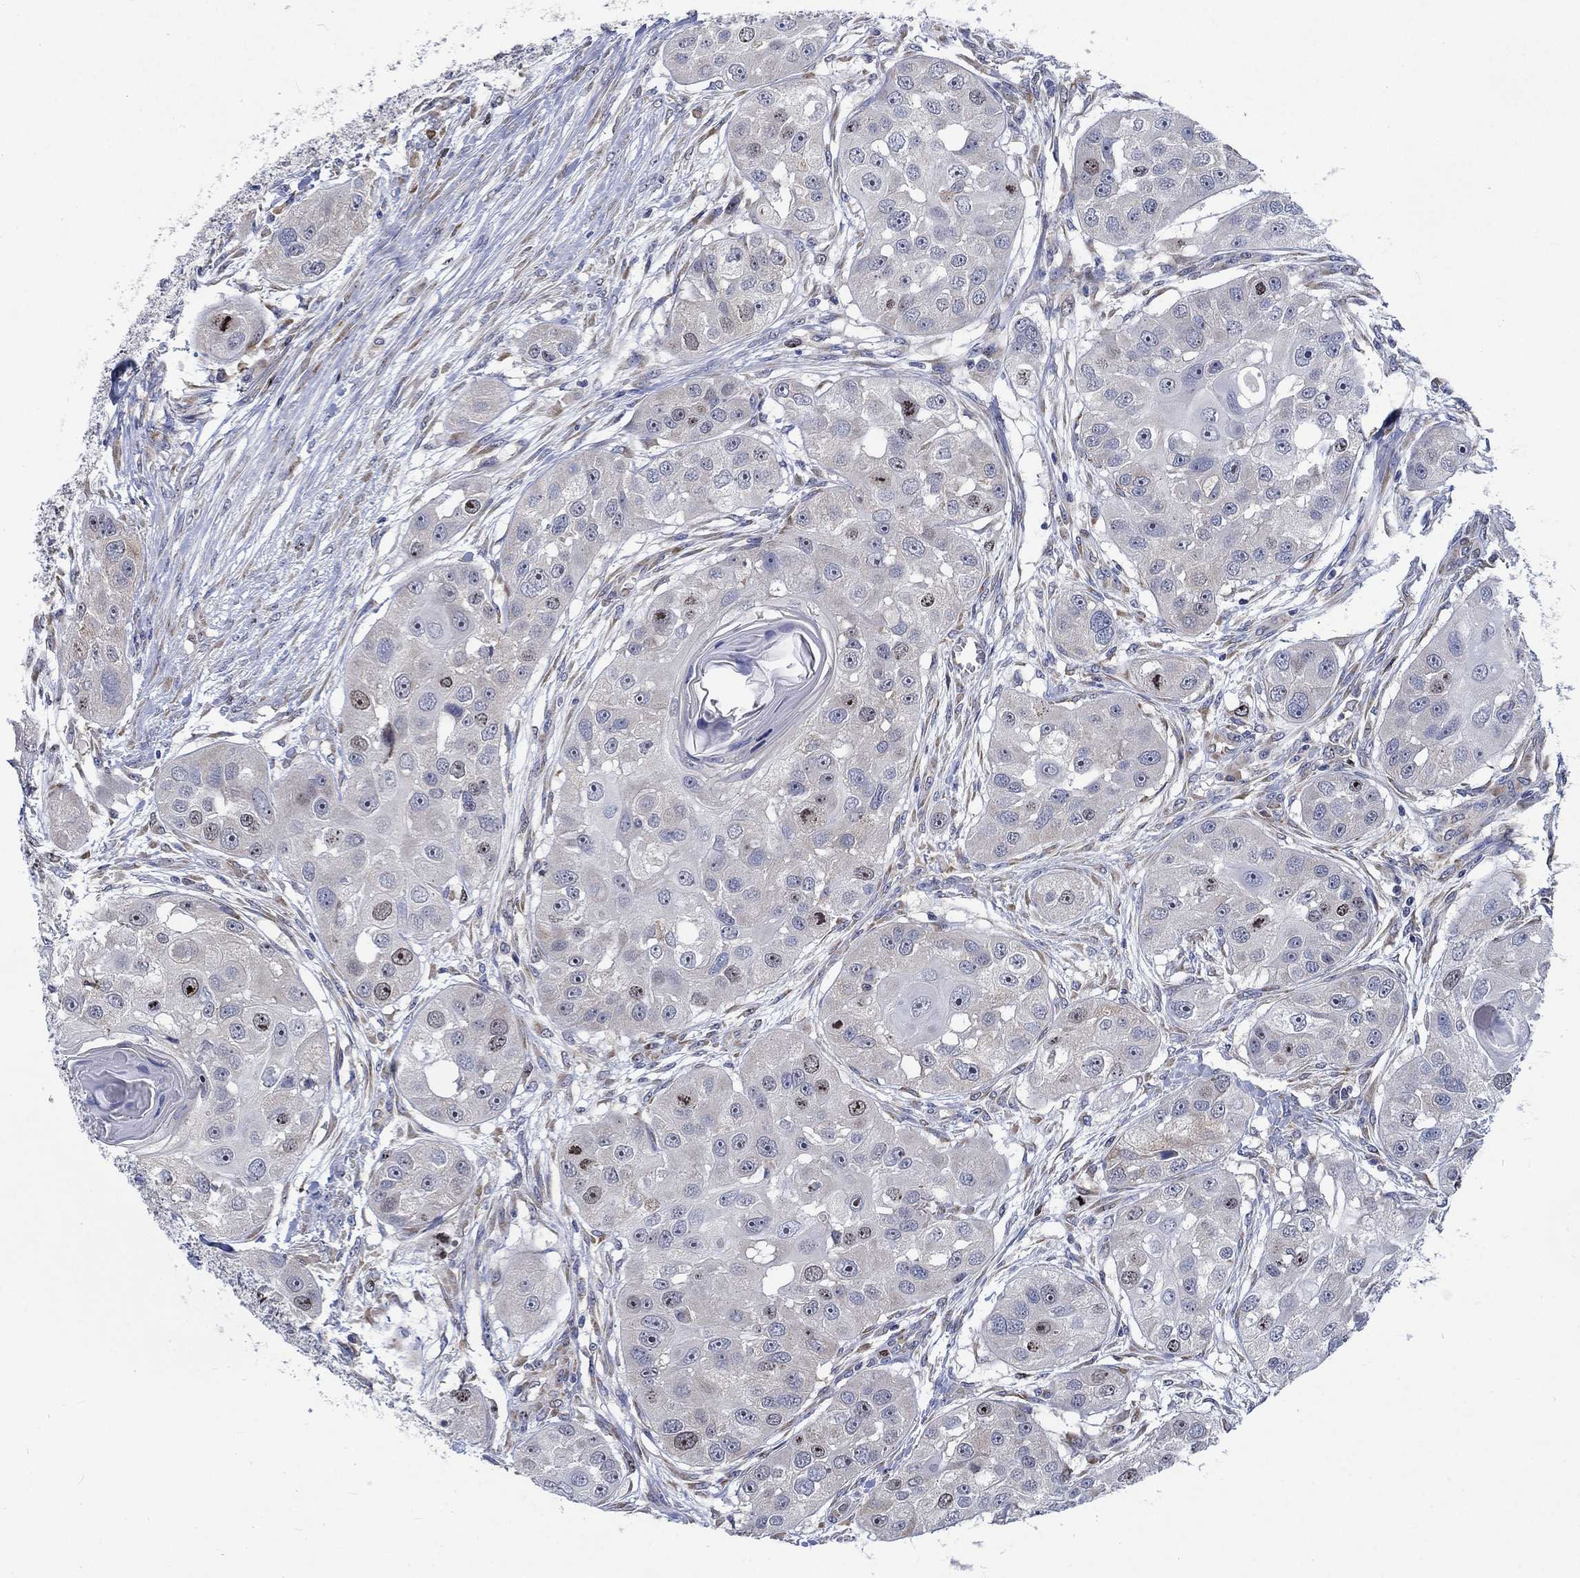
{"staining": {"intensity": "weak", "quantity": "<25%", "location": "nuclear"}, "tissue": "head and neck cancer", "cell_type": "Tumor cells", "image_type": "cancer", "snomed": [{"axis": "morphology", "description": "Normal tissue, NOS"}, {"axis": "morphology", "description": "Squamous cell carcinoma, NOS"}, {"axis": "topography", "description": "Skeletal muscle"}, {"axis": "topography", "description": "Head-Neck"}], "caption": "This is an IHC photomicrograph of human head and neck squamous cell carcinoma. There is no expression in tumor cells.", "gene": "MMP24", "patient": {"sex": "male", "age": 51}}